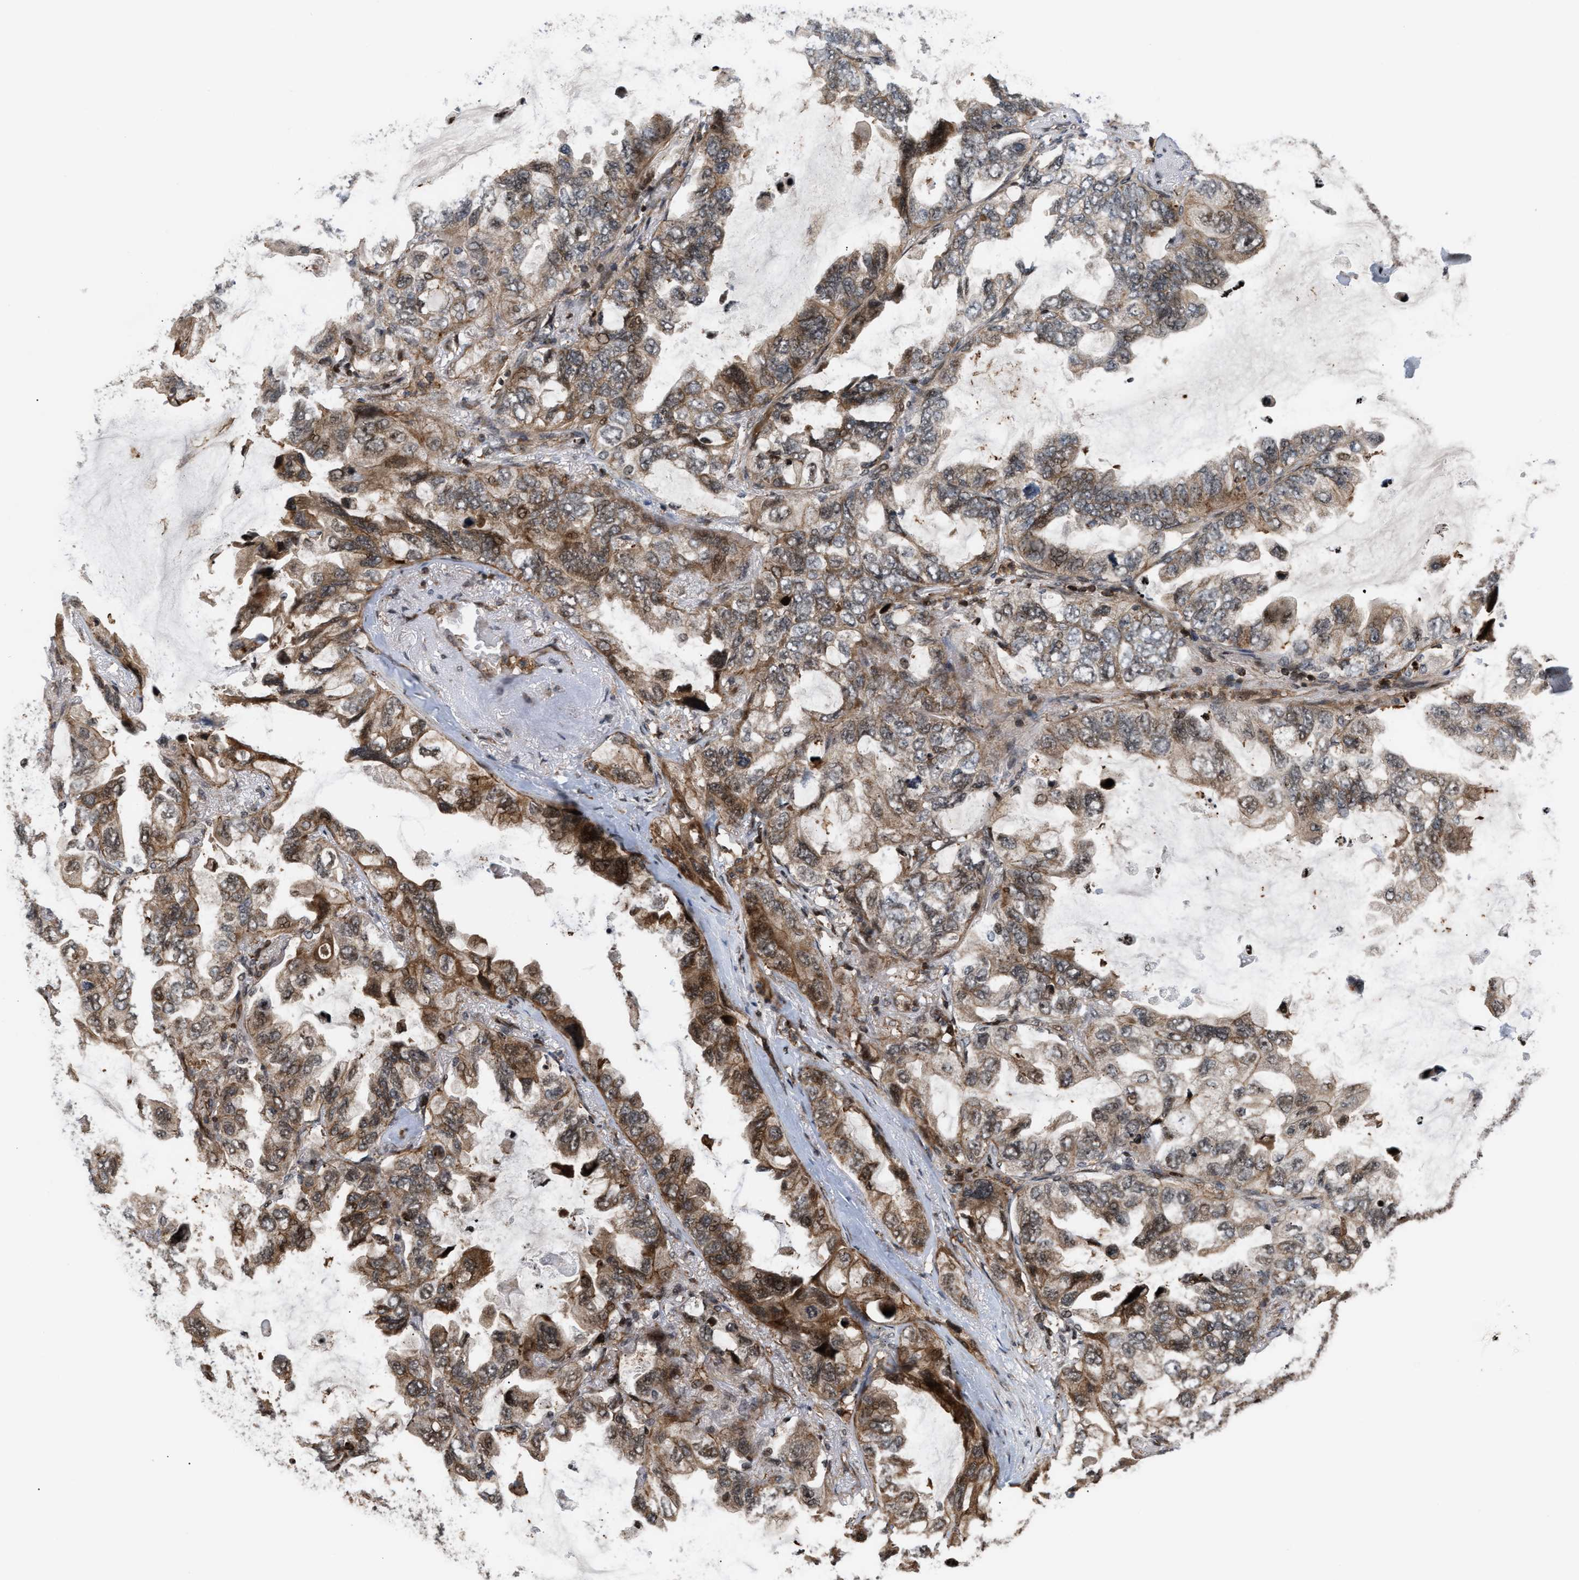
{"staining": {"intensity": "moderate", "quantity": ">75%", "location": "cytoplasmic/membranous,nuclear"}, "tissue": "lung cancer", "cell_type": "Tumor cells", "image_type": "cancer", "snomed": [{"axis": "morphology", "description": "Squamous cell carcinoma, NOS"}, {"axis": "topography", "description": "Lung"}], "caption": "Protein expression analysis of lung cancer (squamous cell carcinoma) displays moderate cytoplasmic/membranous and nuclear expression in about >75% of tumor cells.", "gene": "STAU2", "patient": {"sex": "female", "age": 73}}